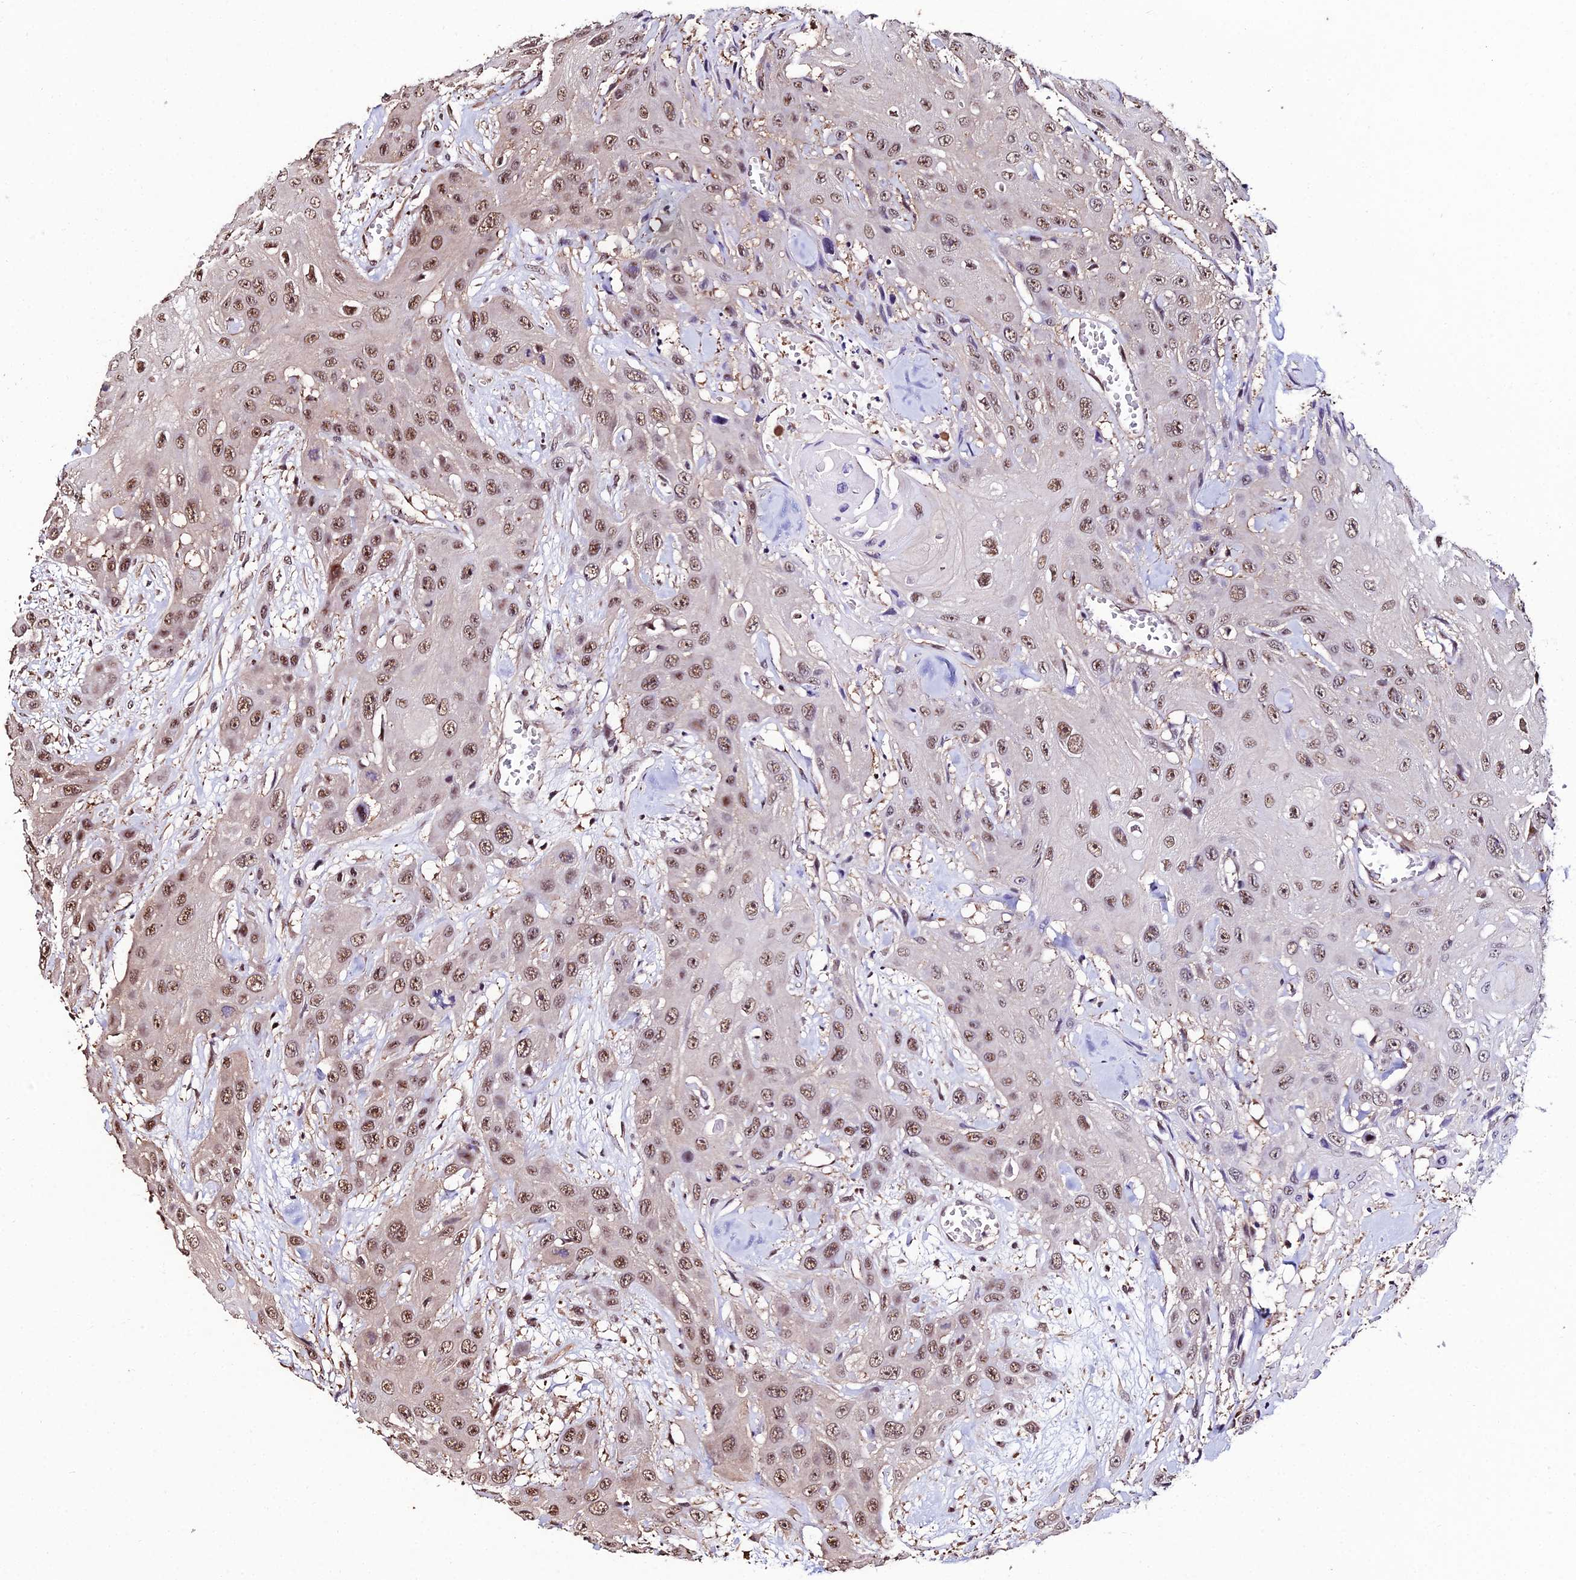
{"staining": {"intensity": "moderate", "quantity": ">75%", "location": "nuclear"}, "tissue": "head and neck cancer", "cell_type": "Tumor cells", "image_type": "cancer", "snomed": [{"axis": "morphology", "description": "Squamous cell carcinoma, NOS"}, {"axis": "topography", "description": "Head-Neck"}], "caption": "Tumor cells show medium levels of moderate nuclear staining in about >75% of cells in human head and neck cancer (squamous cell carcinoma). The staining was performed using DAB (3,3'-diaminobenzidine) to visualize the protein expression in brown, while the nuclei were stained in blue with hematoxylin (Magnification: 20x).", "gene": "PPP4C", "patient": {"sex": "male", "age": 81}}